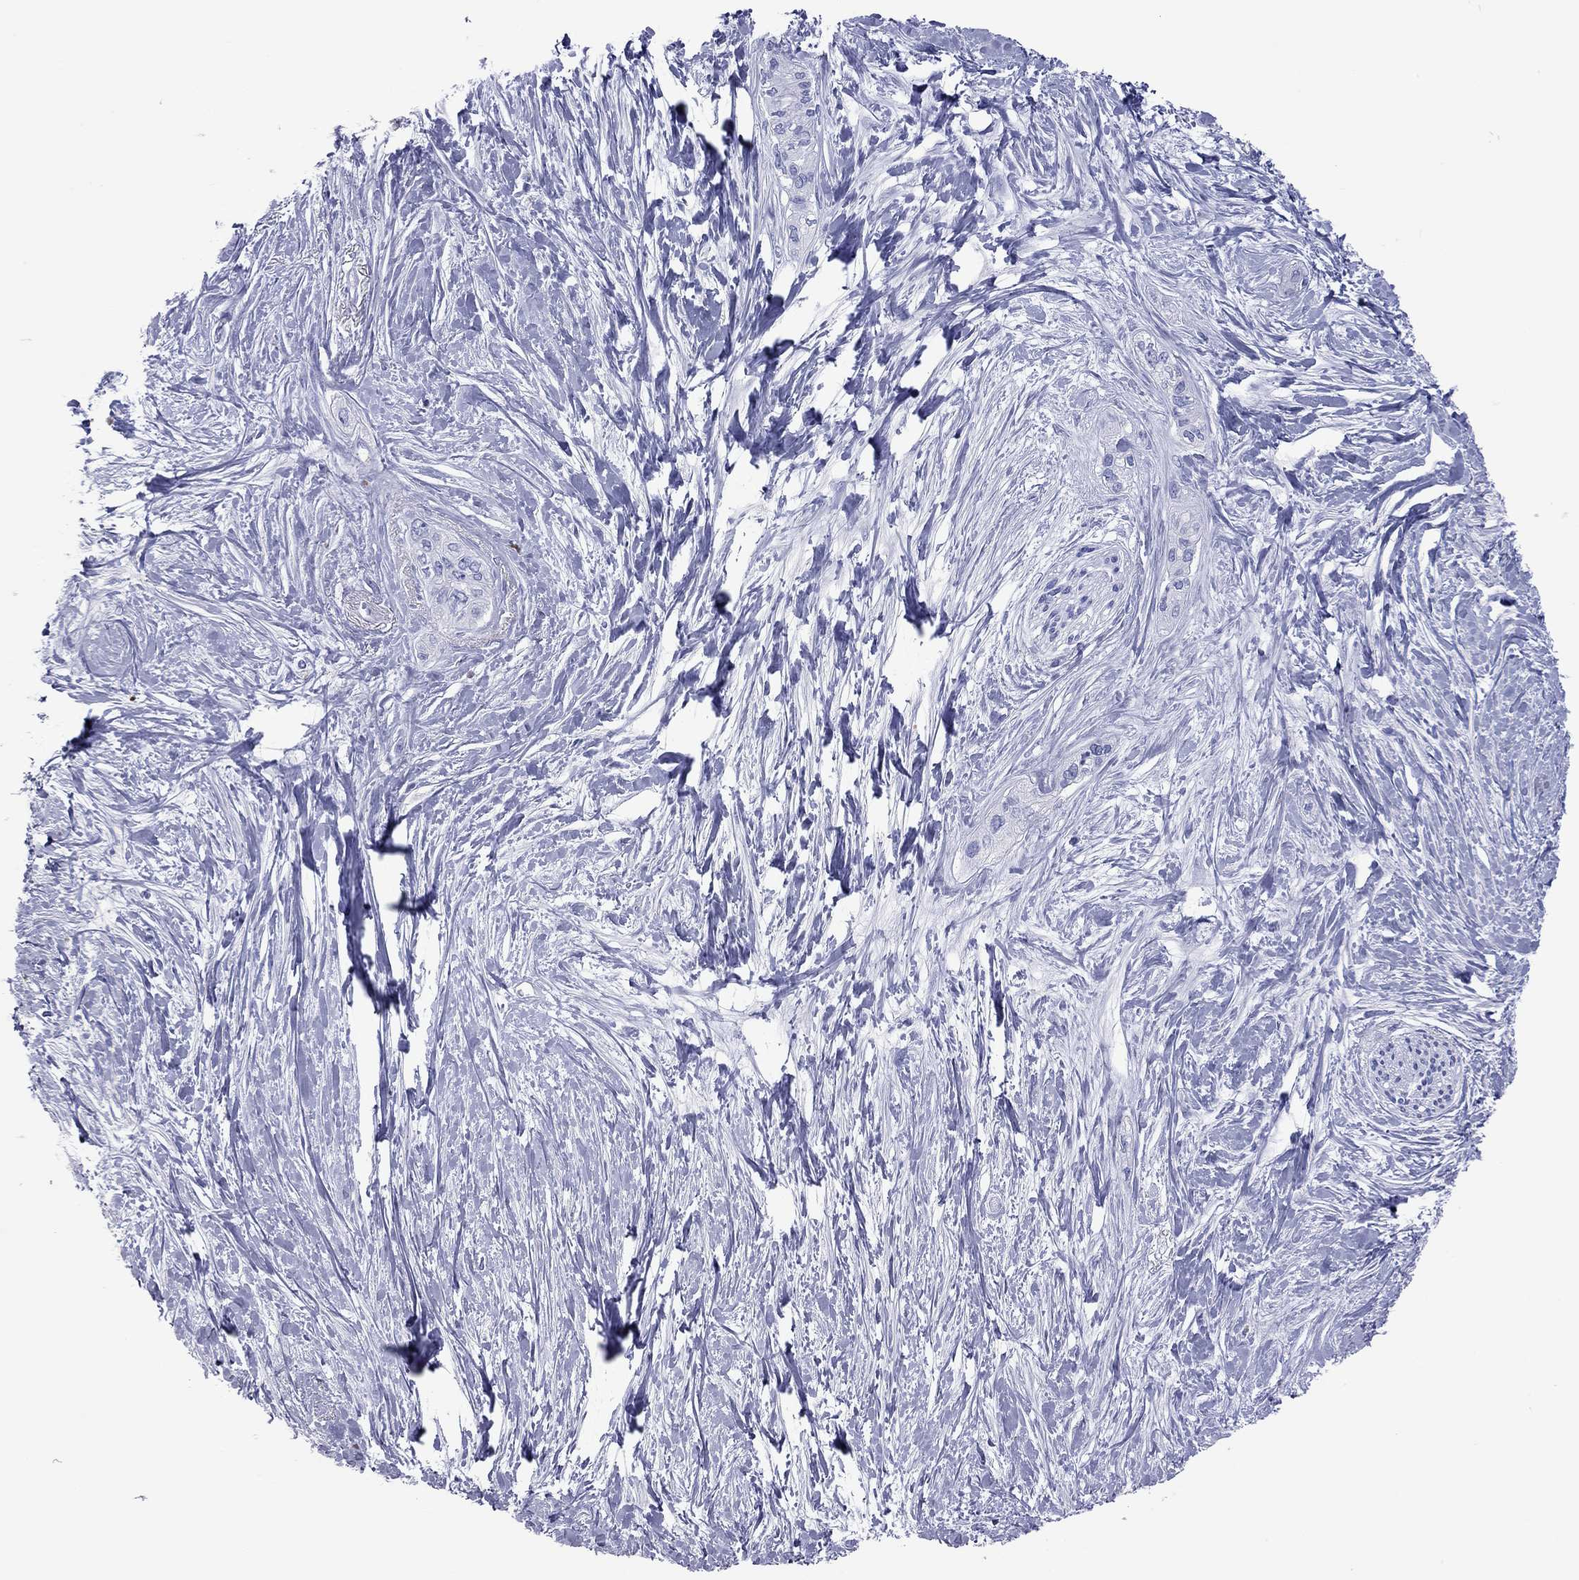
{"staining": {"intensity": "negative", "quantity": "none", "location": "none"}, "tissue": "pancreatic cancer", "cell_type": "Tumor cells", "image_type": "cancer", "snomed": [{"axis": "morphology", "description": "Adenocarcinoma, NOS"}, {"axis": "topography", "description": "Pancreas"}], "caption": "This is an immunohistochemistry image of human adenocarcinoma (pancreatic). There is no staining in tumor cells.", "gene": "VSIG10", "patient": {"sex": "female", "age": 50}}